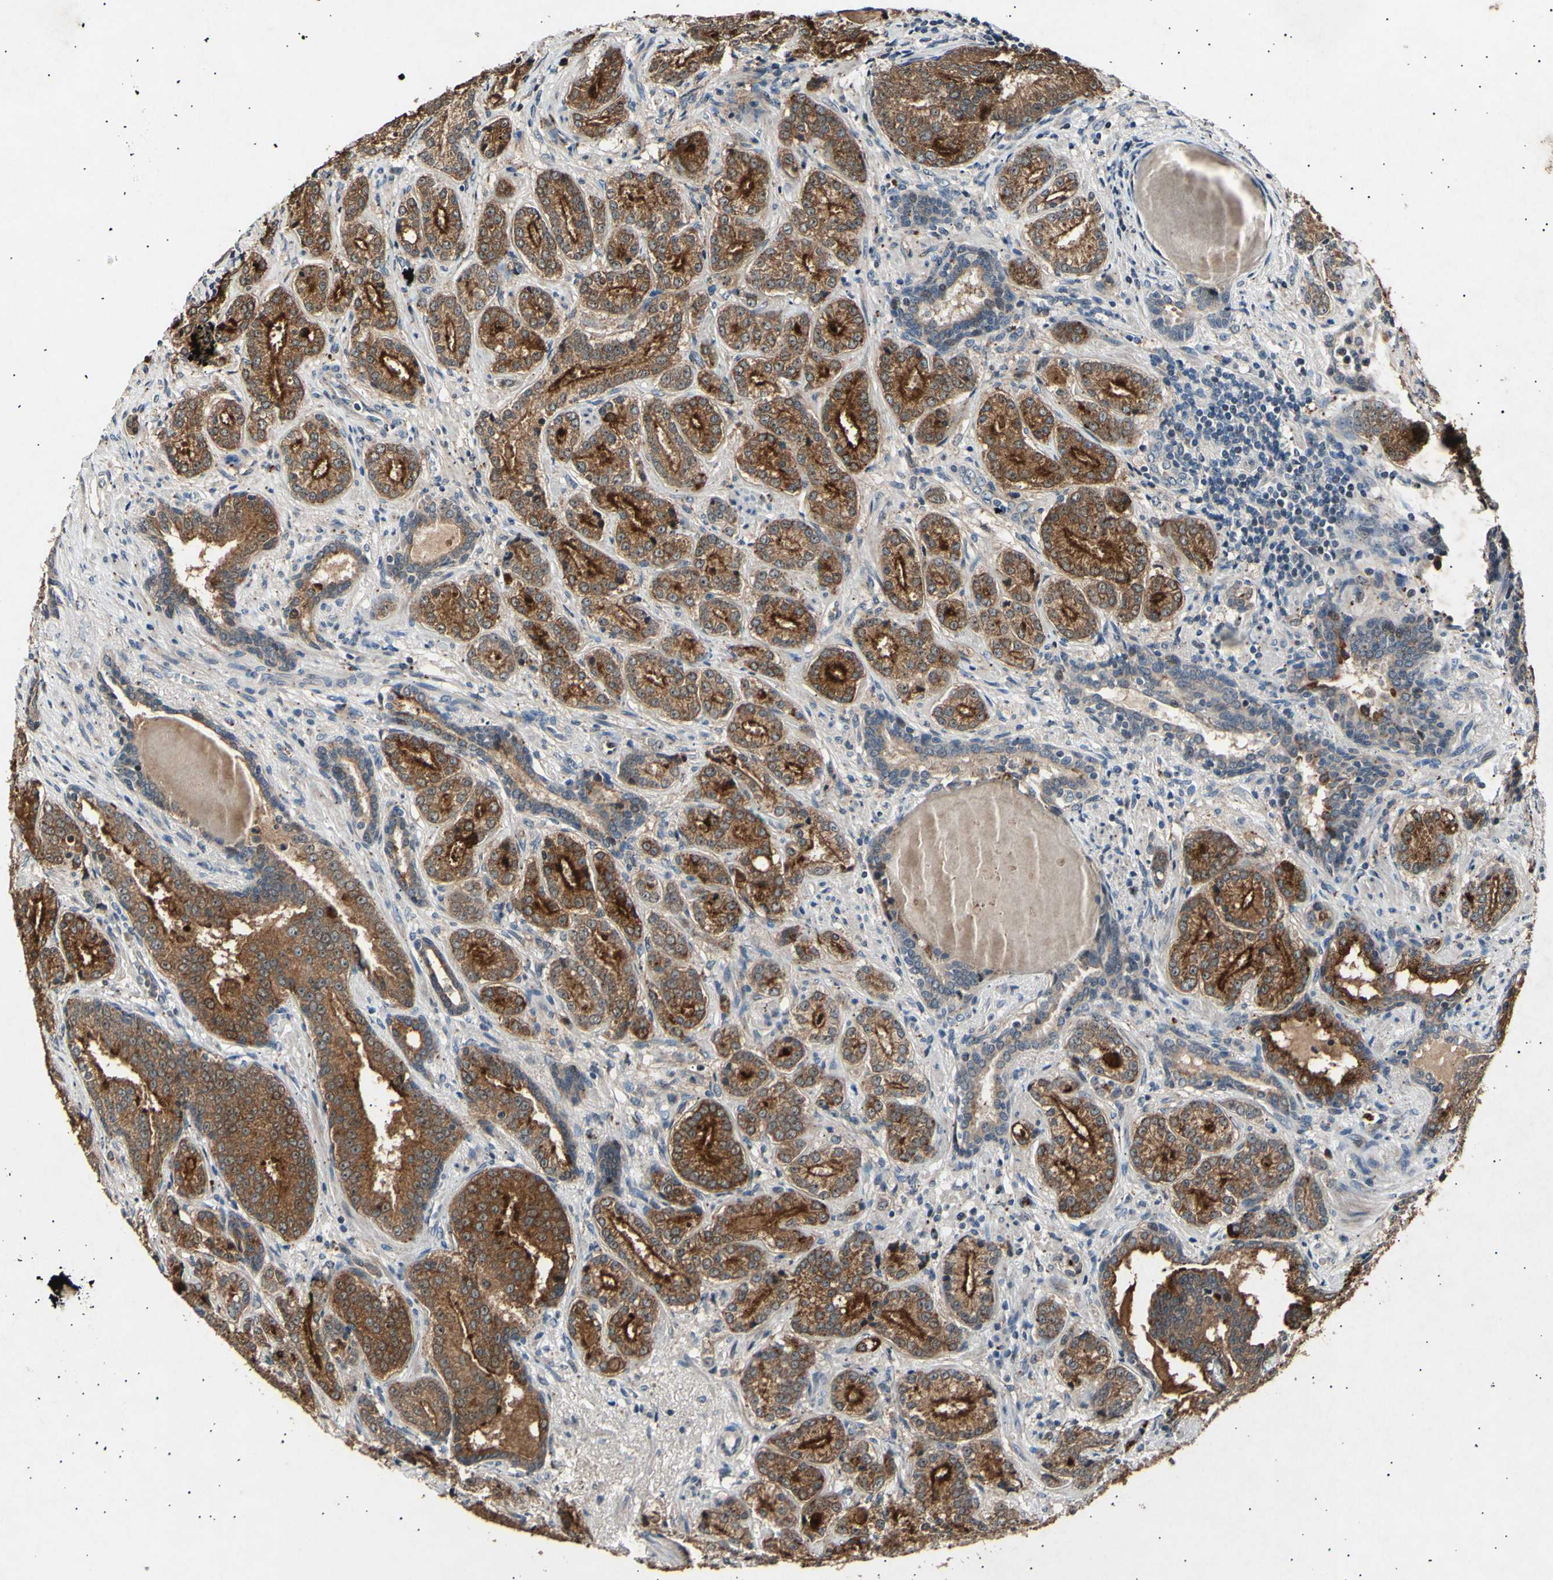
{"staining": {"intensity": "strong", "quantity": ">75%", "location": "cytoplasmic/membranous"}, "tissue": "prostate cancer", "cell_type": "Tumor cells", "image_type": "cancer", "snomed": [{"axis": "morphology", "description": "Adenocarcinoma, High grade"}, {"axis": "topography", "description": "Prostate"}], "caption": "The immunohistochemical stain shows strong cytoplasmic/membranous positivity in tumor cells of prostate cancer tissue.", "gene": "ADCY3", "patient": {"sex": "male", "age": 61}}